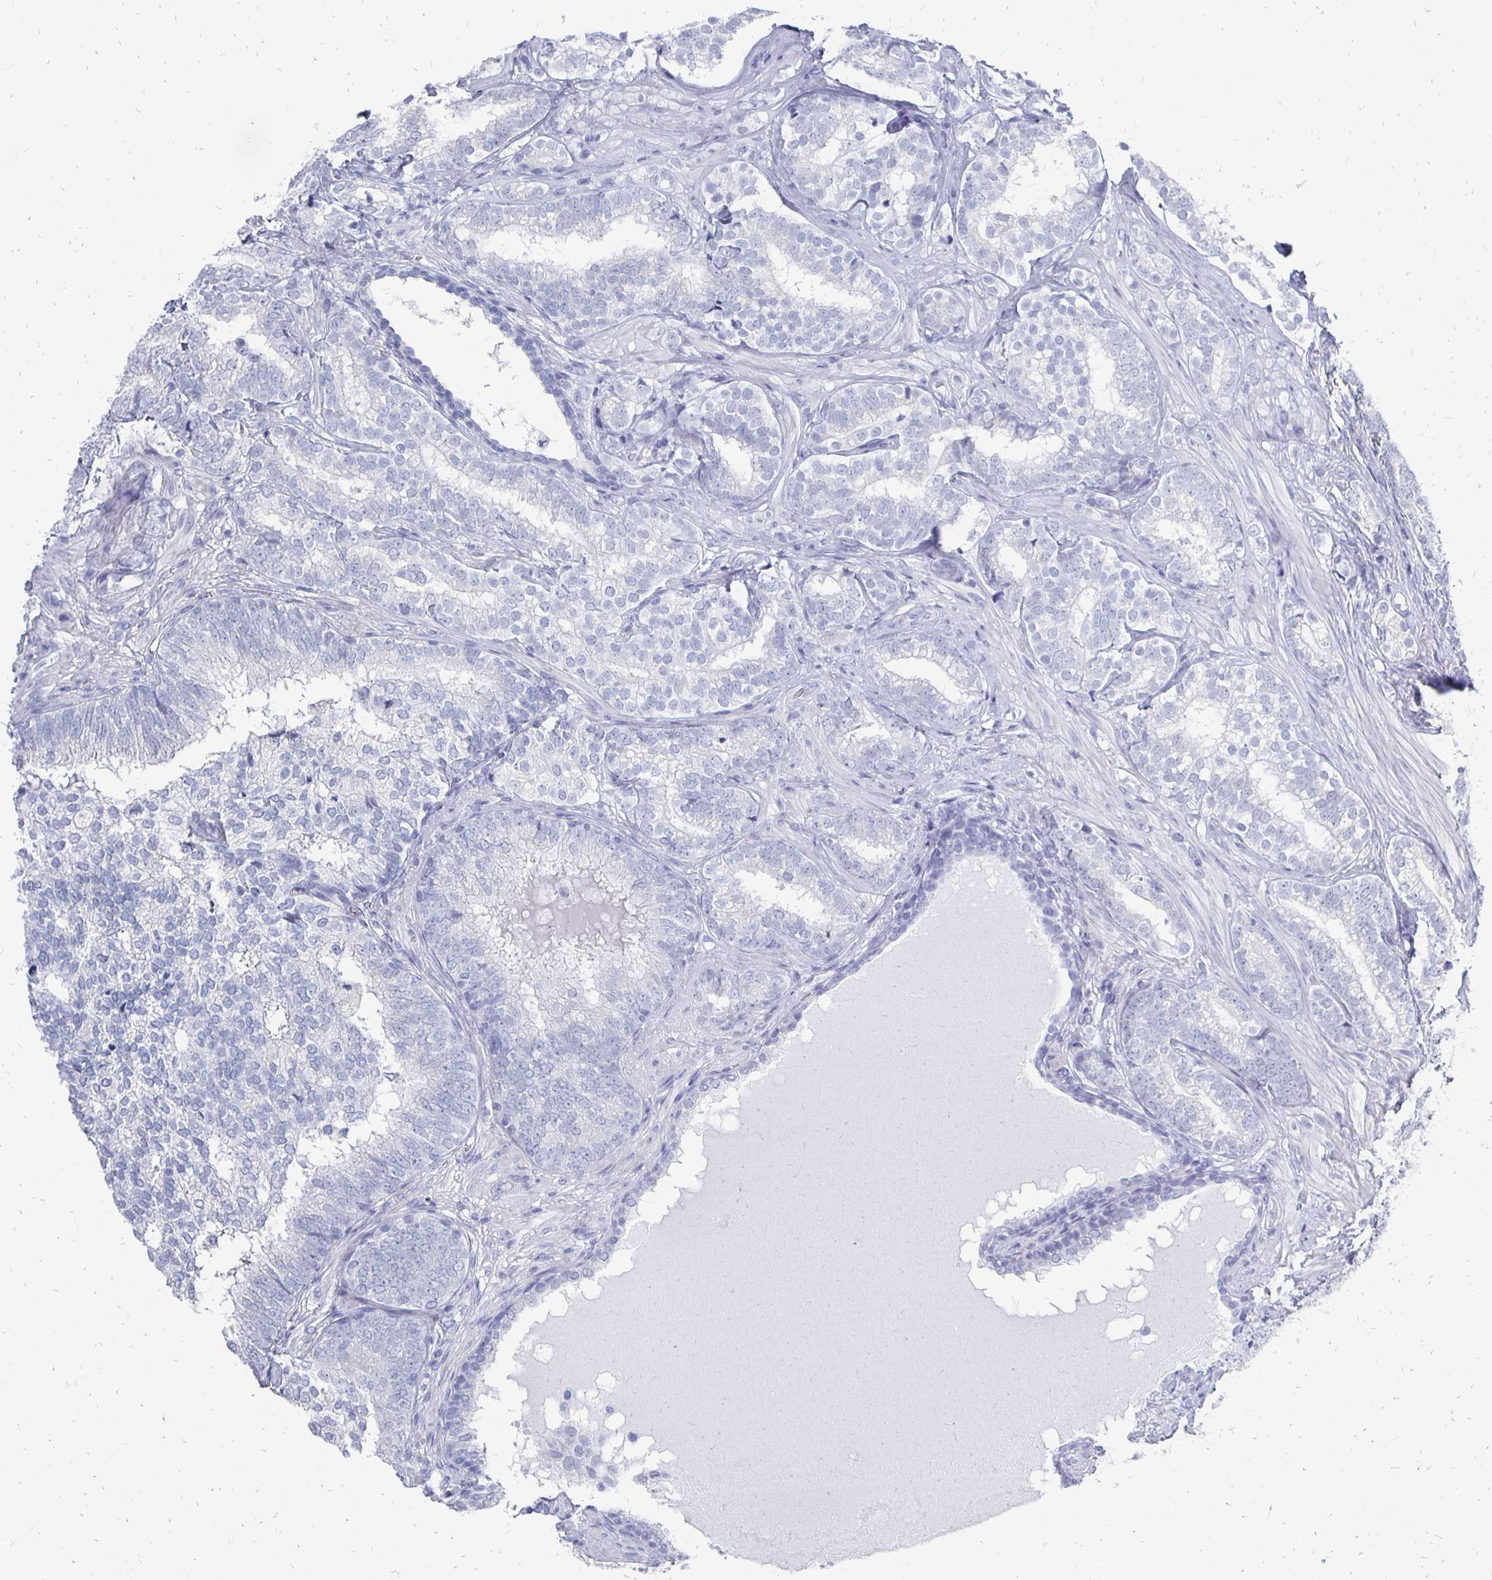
{"staining": {"intensity": "negative", "quantity": "none", "location": "none"}, "tissue": "prostate cancer", "cell_type": "Tumor cells", "image_type": "cancer", "snomed": [{"axis": "morphology", "description": "Adenocarcinoma, High grade"}, {"axis": "topography", "description": "Prostate"}], "caption": "The immunohistochemistry micrograph has no significant positivity in tumor cells of prostate cancer (adenocarcinoma (high-grade)) tissue.", "gene": "SYCP3", "patient": {"sex": "male", "age": 72}}